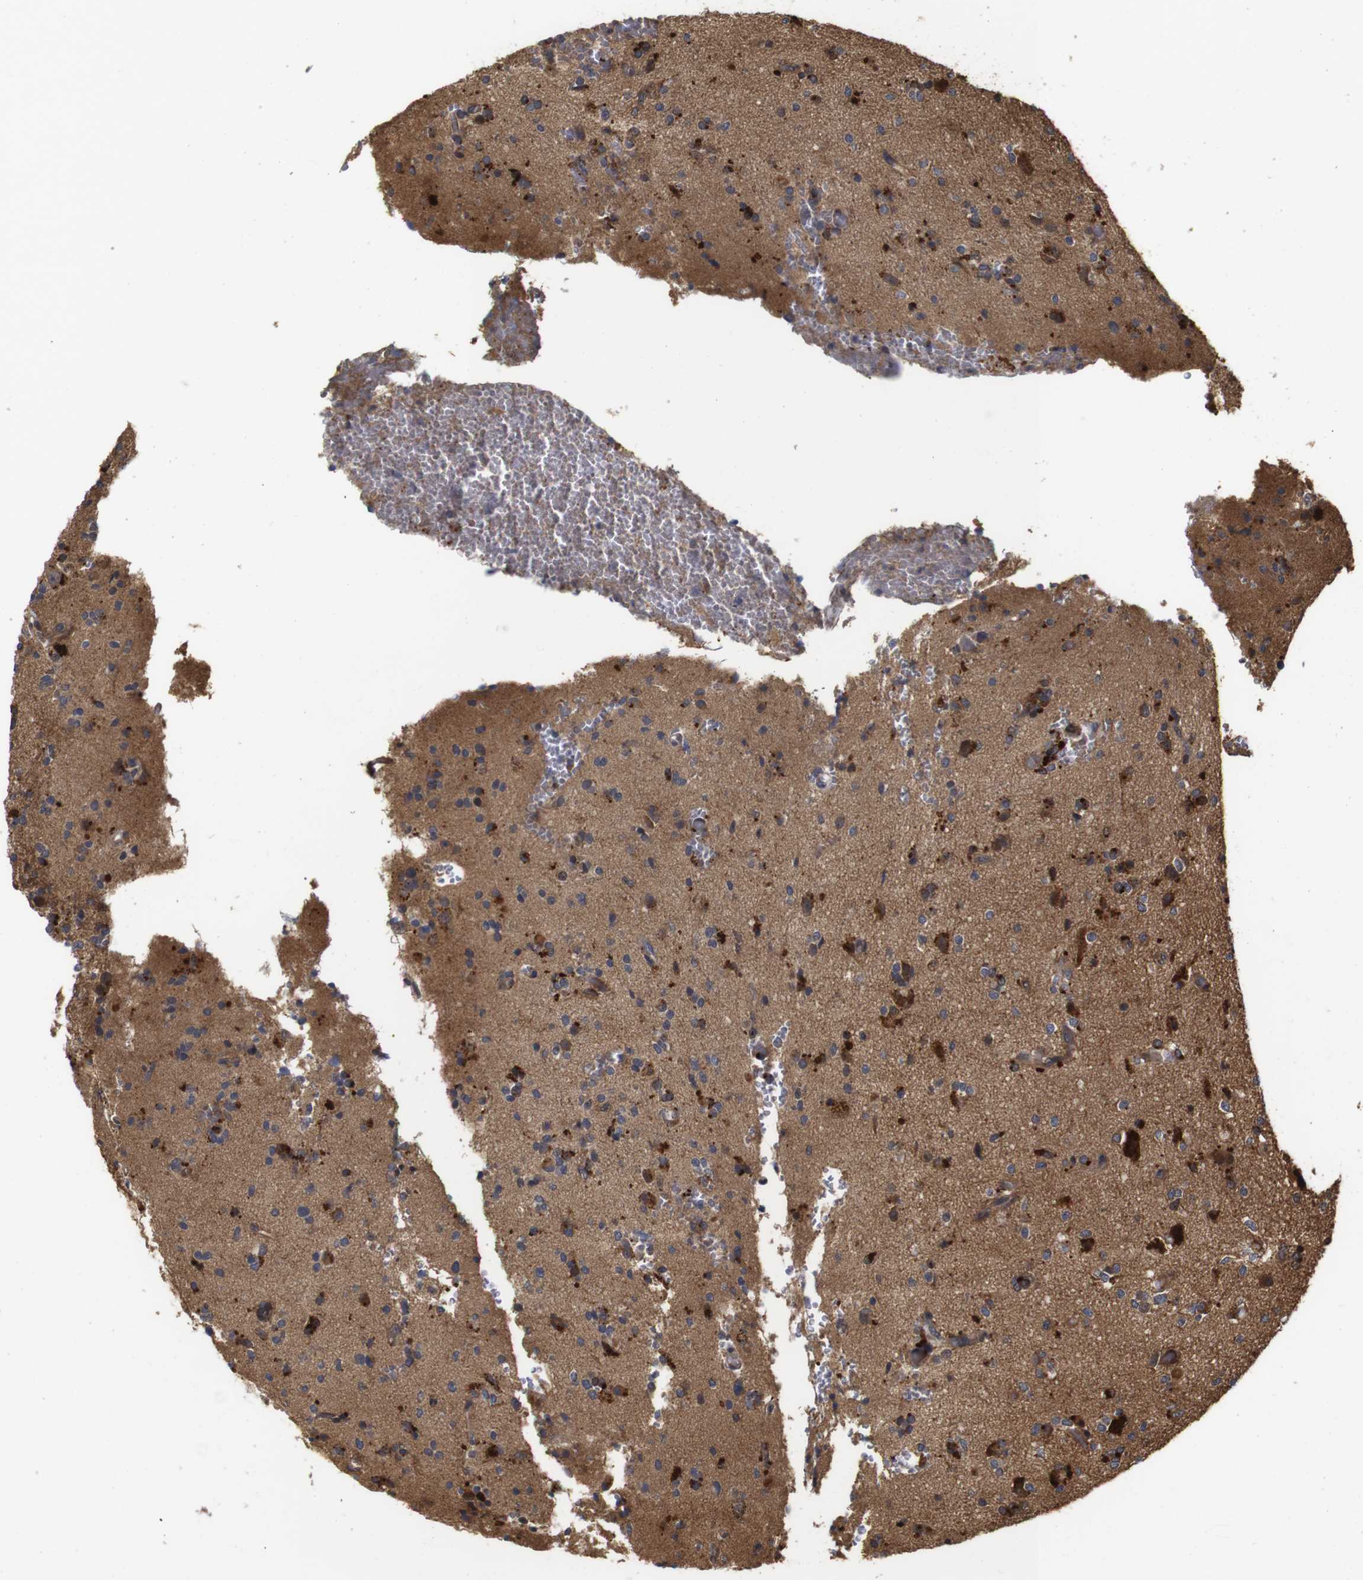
{"staining": {"intensity": "strong", "quantity": ">75%", "location": "cytoplasmic/membranous"}, "tissue": "glioma", "cell_type": "Tumor cells", "image_type": "cancer", "snomed": [{"axis": "morphology", "description": "Glioma, malignant, High grade"}, {"axis": "topography", "description": "Brain"}], "caption": "This is an image of IHC staining of glioma, which shows strong expression in the cytoplasmic/membranous of tumor cells.", "gene": "PTPN14", "patient": {"sex": "male", "age": 47}}